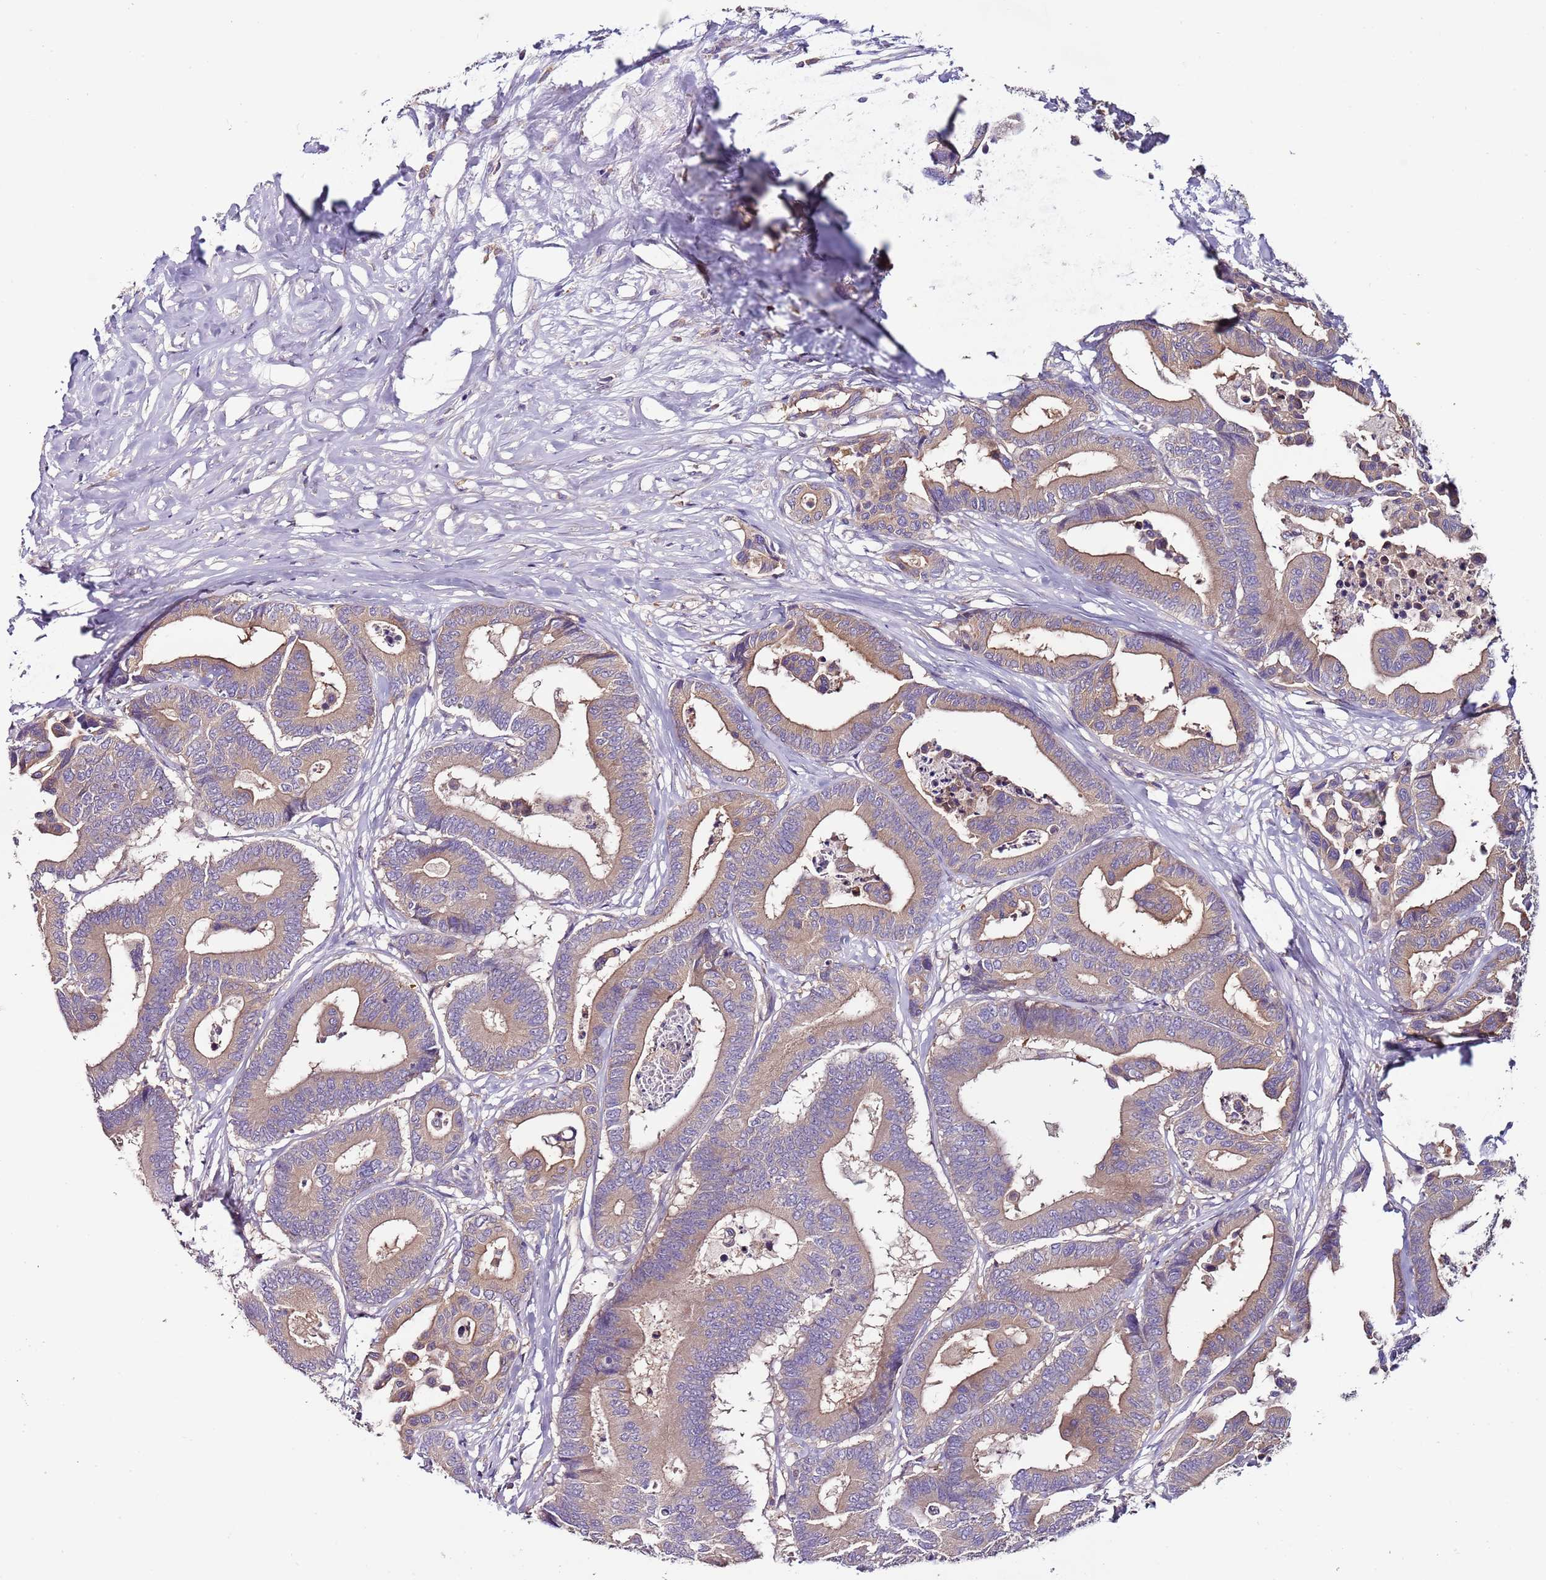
{"staining": {"intensity": "weak", "quantity": ">75%", "location": "cytoplasmic/membranous"}, "tissue": "colorectal cancer", "cell_type": "Tumor cells", "image_type": "cancer", "snomed": [{"axis": "morphology", "description": "Normal tissue, NOS"}, {"axis": "morphology", "description": "Adenocarcinoma, NOS"}, {"axis": "topography", "description": "Colon"}], "caption": "High-power microscopy captured an IHC photomicrograph of colorectal cancer, revealing weak cytoplasmic/membranous positivity in about >75% of tumor cells.", "gene": "IGIP", "patient": {"sex": "male", "age": 82}}